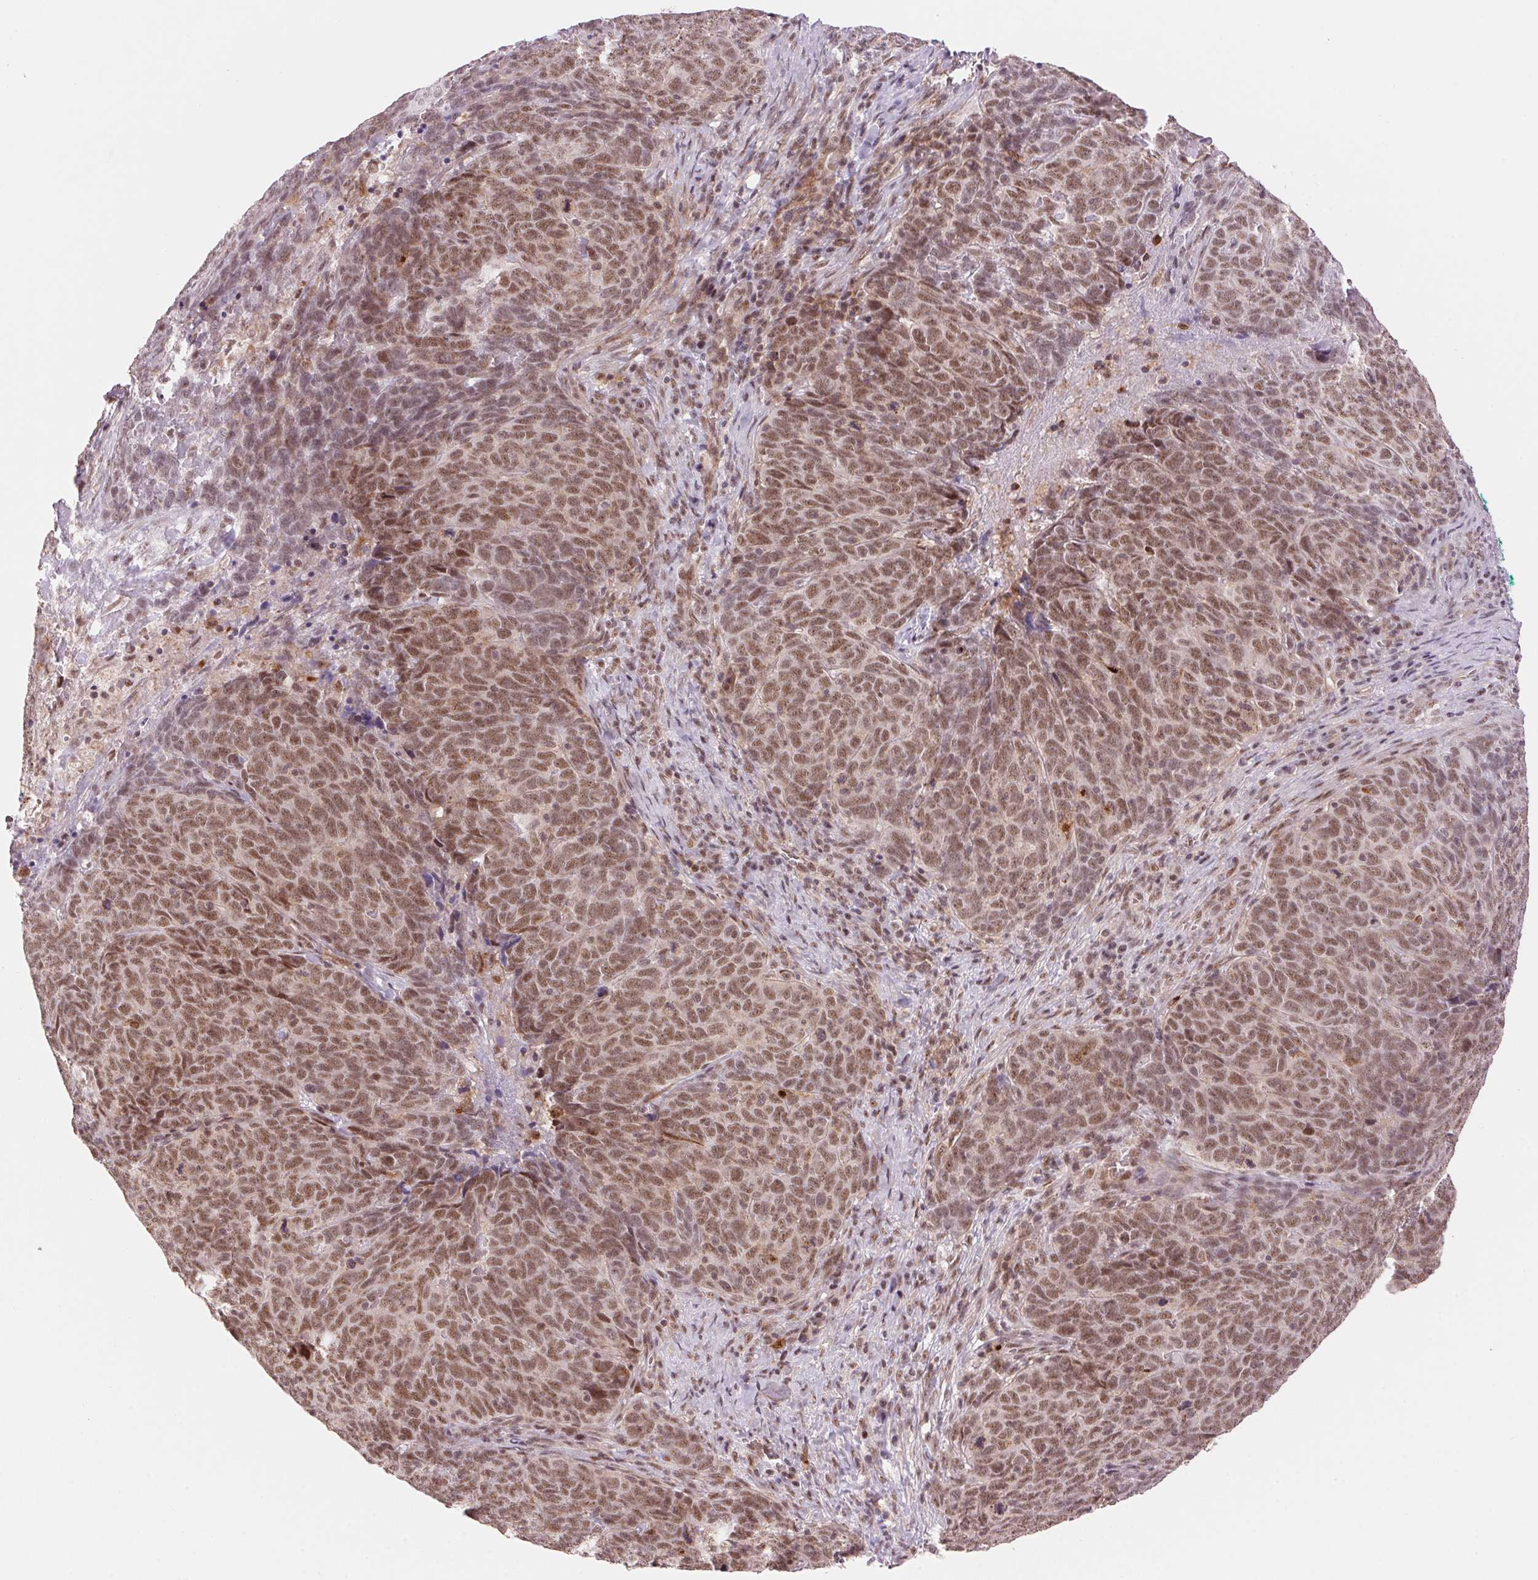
{"staining": {"intensity": "moderate", "quantity": ">75%", "location": "nuclear"}, "tissue": "skin cancer", "cell_type": "Tumor cells", "image_type": "cancer", "snomed": [{"axis": "morphology", "description": "Squamous cell carcinoma, NOS"}, {"axis": "topography", "description": "Skin"}, {"axis": "topography", "description": "Anal"}], "caption": "Immunohistochemistry (DAB (3,3'-diaminobenzidine)) staining of squamous cell carcinoma (skin) exhibits moderate nuclear protein expression in approximately >75% of tumor cells.", "gene": "HNRNPDL", "patient": {"sex": "female", "age": 51}}